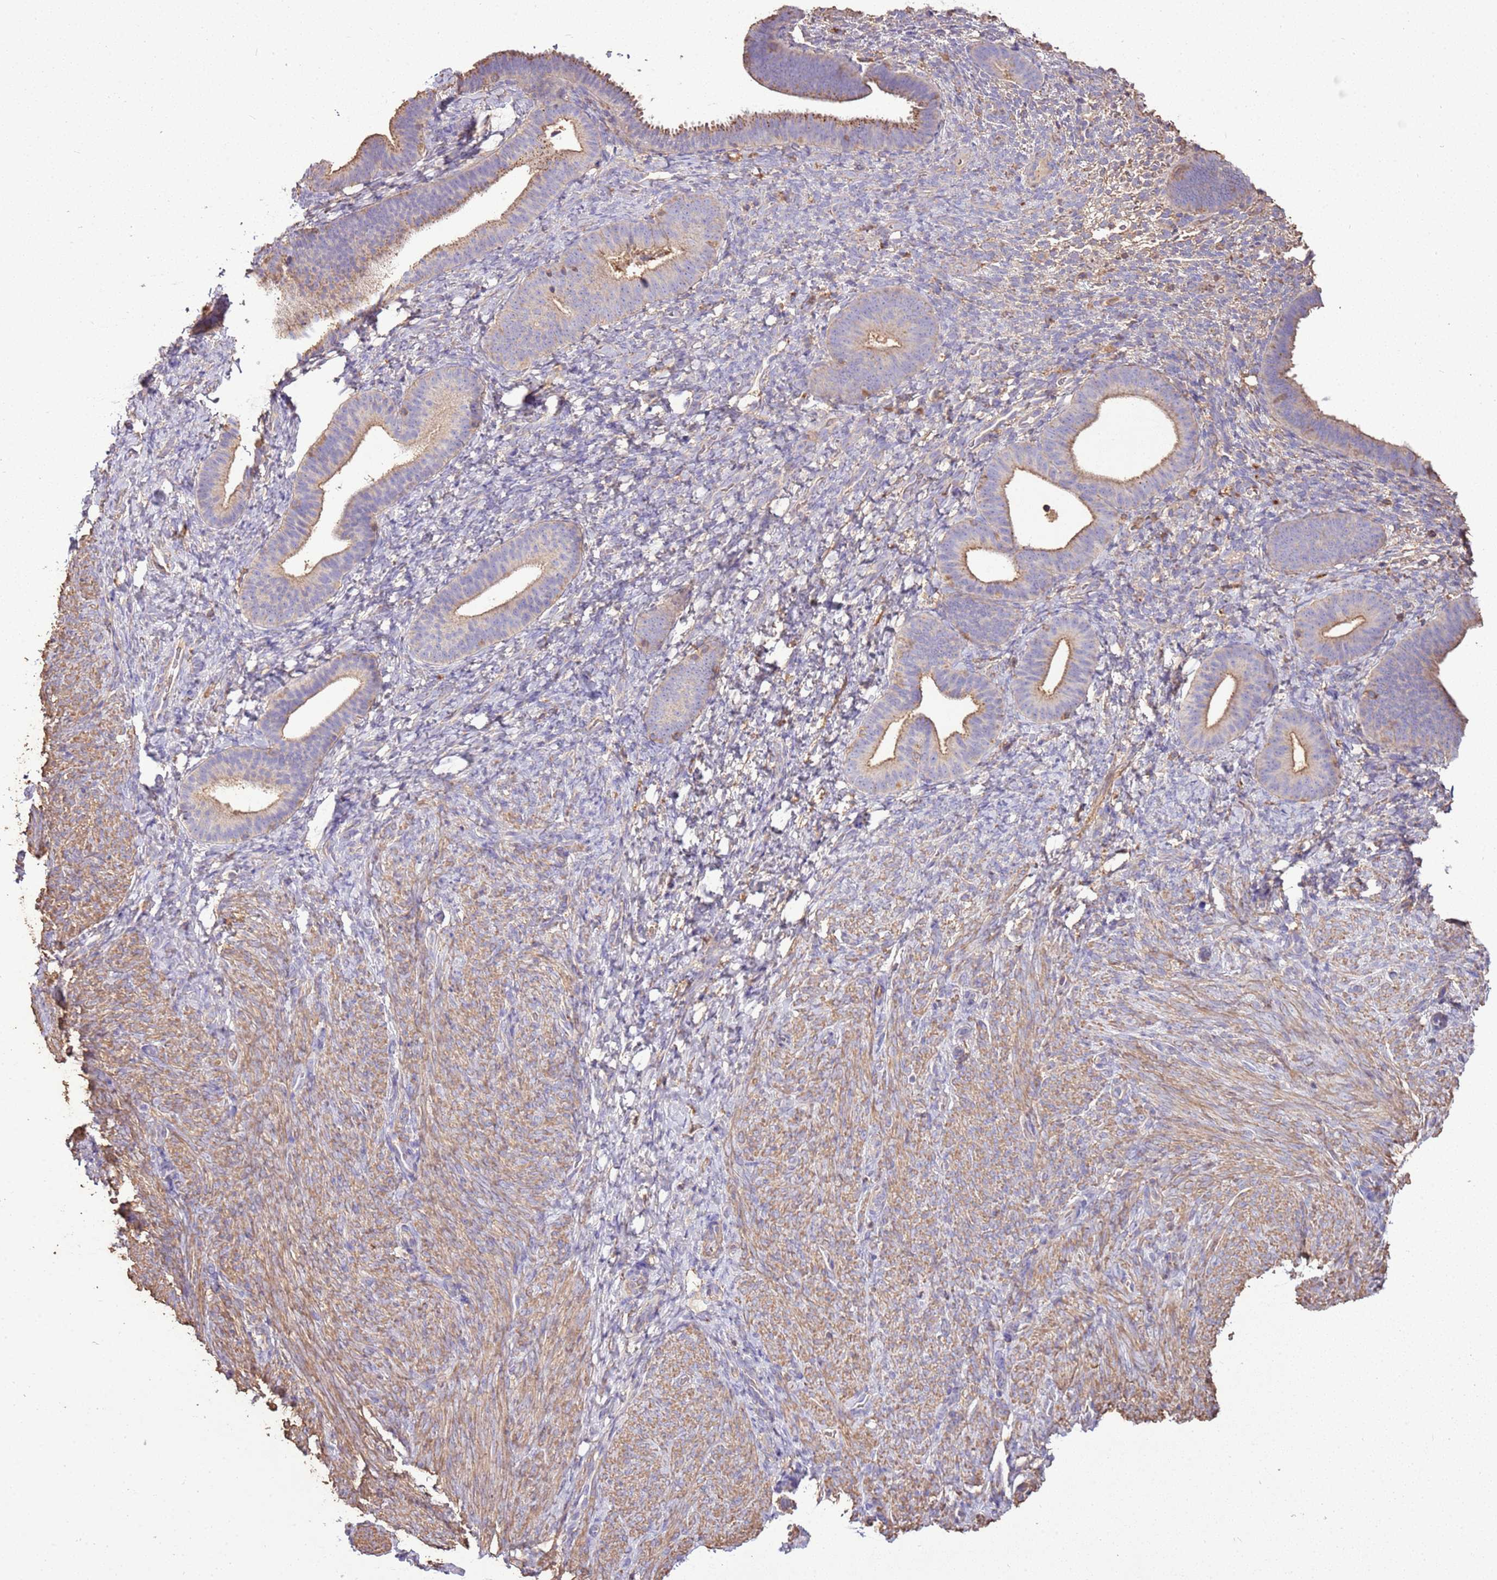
{"staining": {"intensity": "negative", "quantity": "none", "location": "none"}, "tissue": "endometrium", "cell_type": "Cells in endometrial stroma", "image_type": "normal", "snomed": [{"axis": "morphology", "description": "Normal tissue, NOS"}, {"axis": "topography", "description": "Endometrium"}], "caption": "A high-resolution photomicrograph shows immunohistochemistry (IHC) staining of unremarkable endometrium, which exhibits no significant staining in cells in endometrial stroma. (DAB (3,3'-diaminobenzidine) immunohistochemistry (IHC) with hematoxylin counter stain).", "gene": "ARL10", "patient": {"sex": "female", "age": 65}}